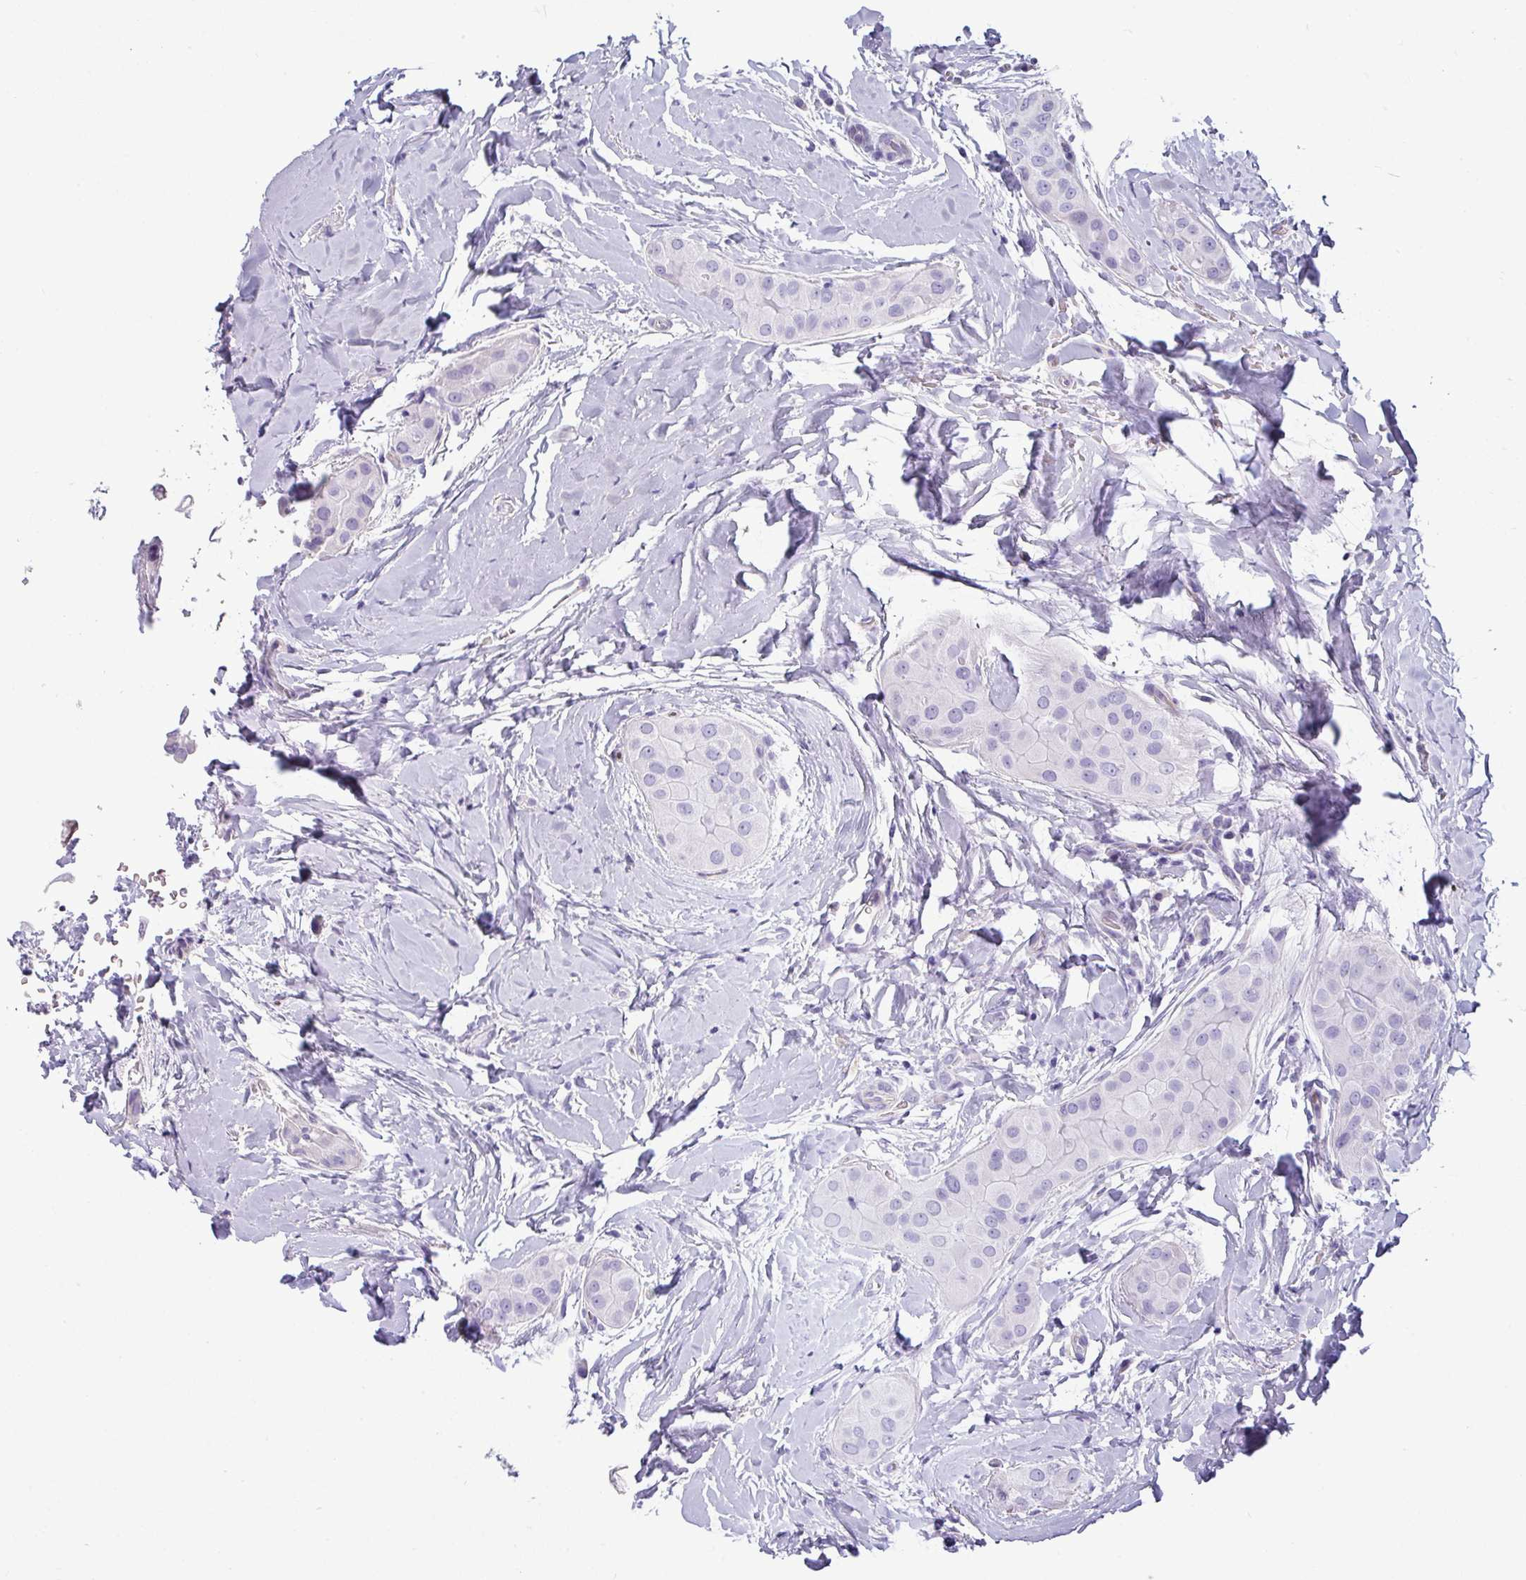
{"staining": {"intensity": "negative", "quantity": "none", "location": "none"}, "tissue": "thyroid cancer", "cell_type": "Tumor cells", "image_type": "cancer", "snomed": [{"axis": "morphology", "description": "Papillary adenocarcinoma, NOS"}, {"axis": "topography", "description": "Thyroid gland"}], "caption": "Protein analysis of thyroid cancer displays no significant staining in tumor cells. Nuclei are stained in blue.", "gene": "VCX2", "patient": {"sex": "male", "age": 33}}